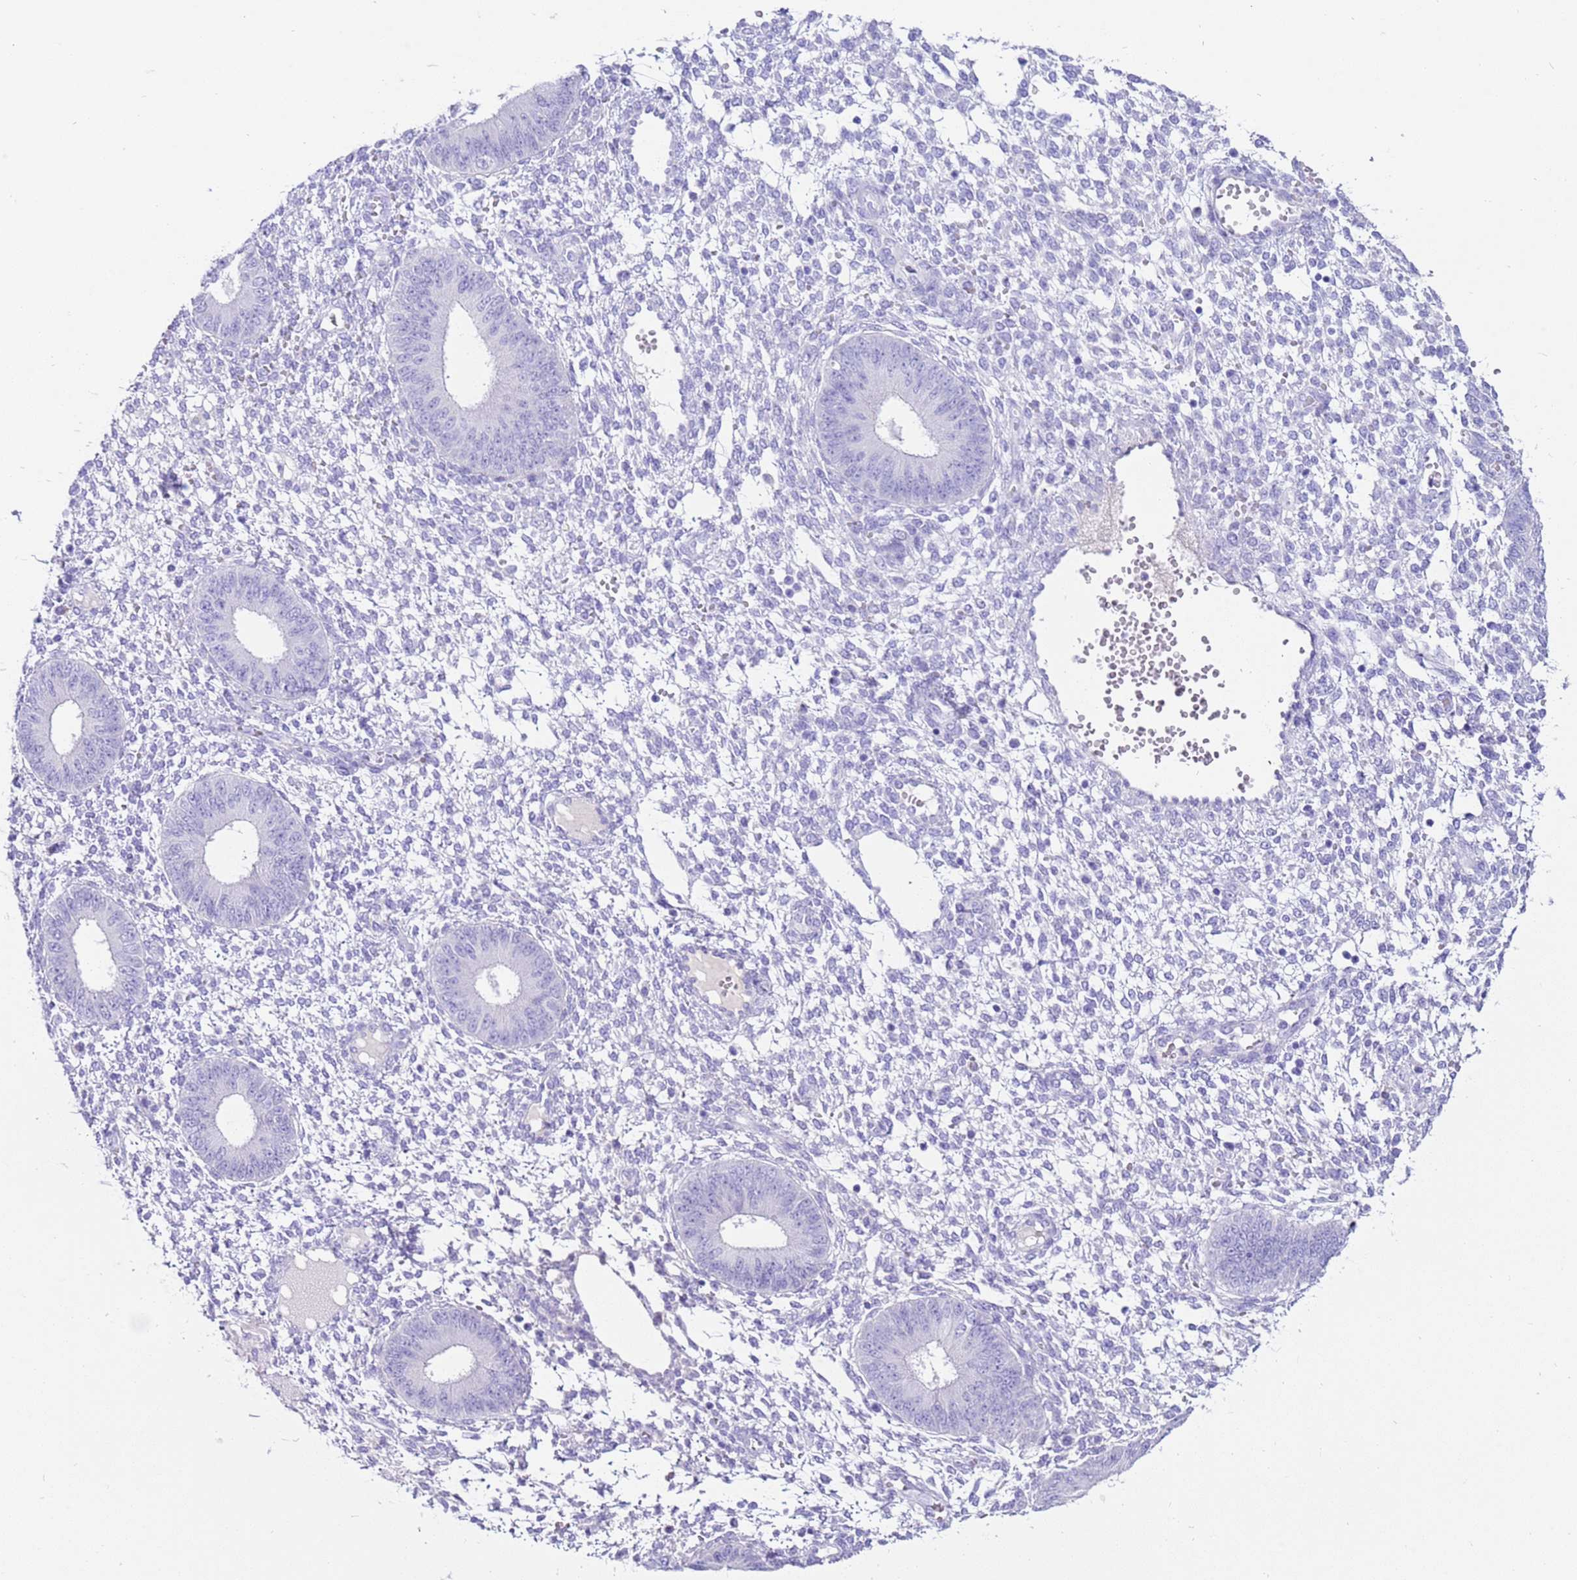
{"staining": {"intensity": "negative", "quantity": "none", "location": "none"}, "tissue": "endometrium", "cell_type": "Cells in endometrial stroma", "image_type": "normal", "snomed": [{"axis": "morphology", "description": "Normal tissue, NOS"}, {"axis": "topography", "description": "Endometrium"}], "caption": "A high-resolution photomicrograph shows IHC staining of unremarkable endometrium, which demonstrates no significant expression in cells in endometrial stroma.", "gene": "CPB1", "patient": {"sex": "female", "age": 49}}